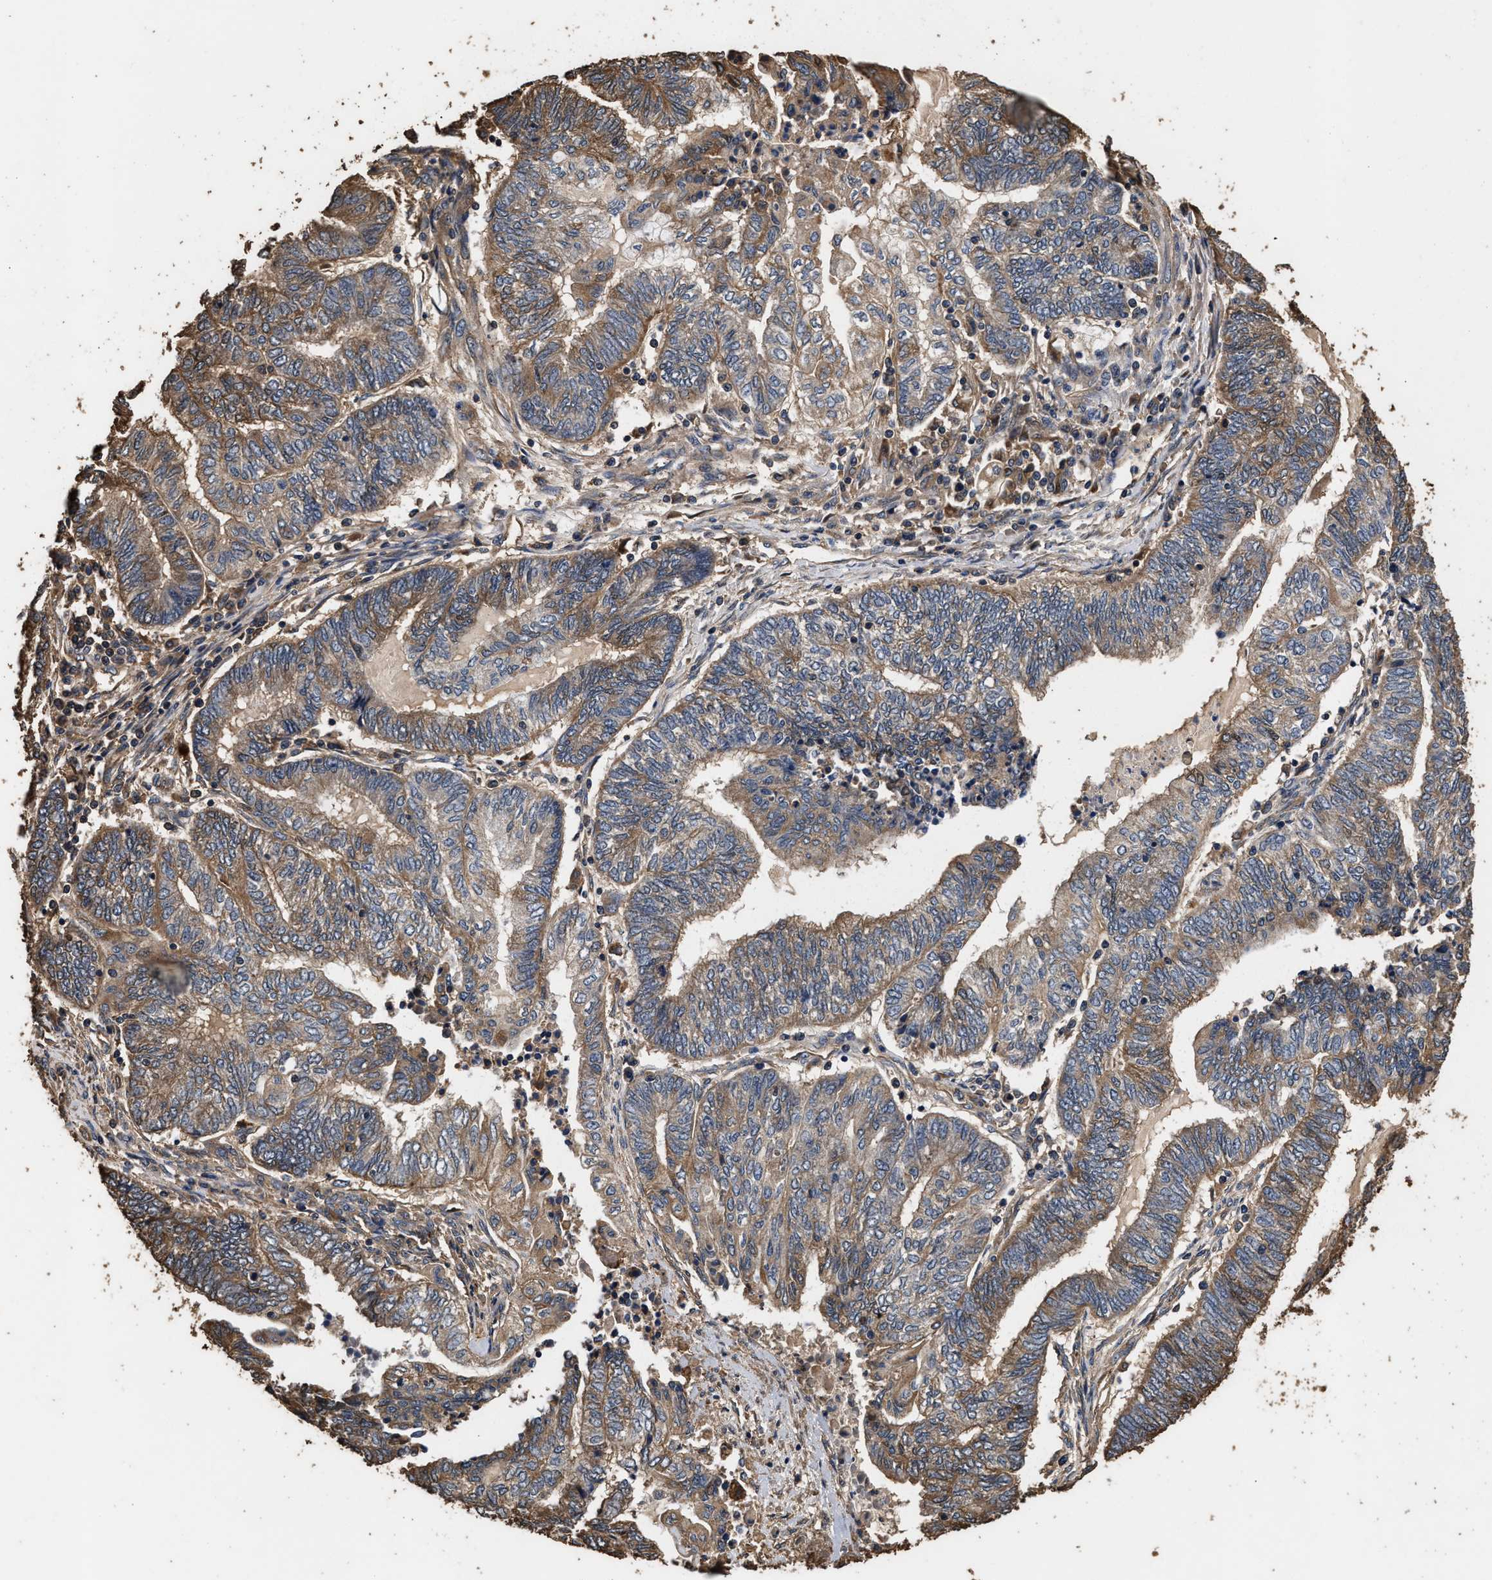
{"staining": {"intensity": "moderate", "quantity": ">75%", "location": "cytoplasmic/membranous"}, "tissue": "endometrial cancer", "cell_type": "Tumor cells", "image_type": "cancer", "snomed": [{"axis": "morphology", "description": "Adenocarcinoma, NOS"}, {"axis": "topography", "description": "Uterus"}, {"axis": "topography", "description": "Endometrium"}], "caption": "Immunohistochemistry (IHC) staining of endometrial adenocarcinoma, which shows medium levels of moderate cytoplasmic/membranous staining in about >75% of tumor cells indicating moderate cytoplasmic/membranous protein expression. The staining was performed using DAB (3,3'-diaminobenzidine) (brown) for protein detection and nuclei were counterstained in hematoxylin (blue).", "gene": "KYAT1", "patient": {"sex": "female", "age": 70}}